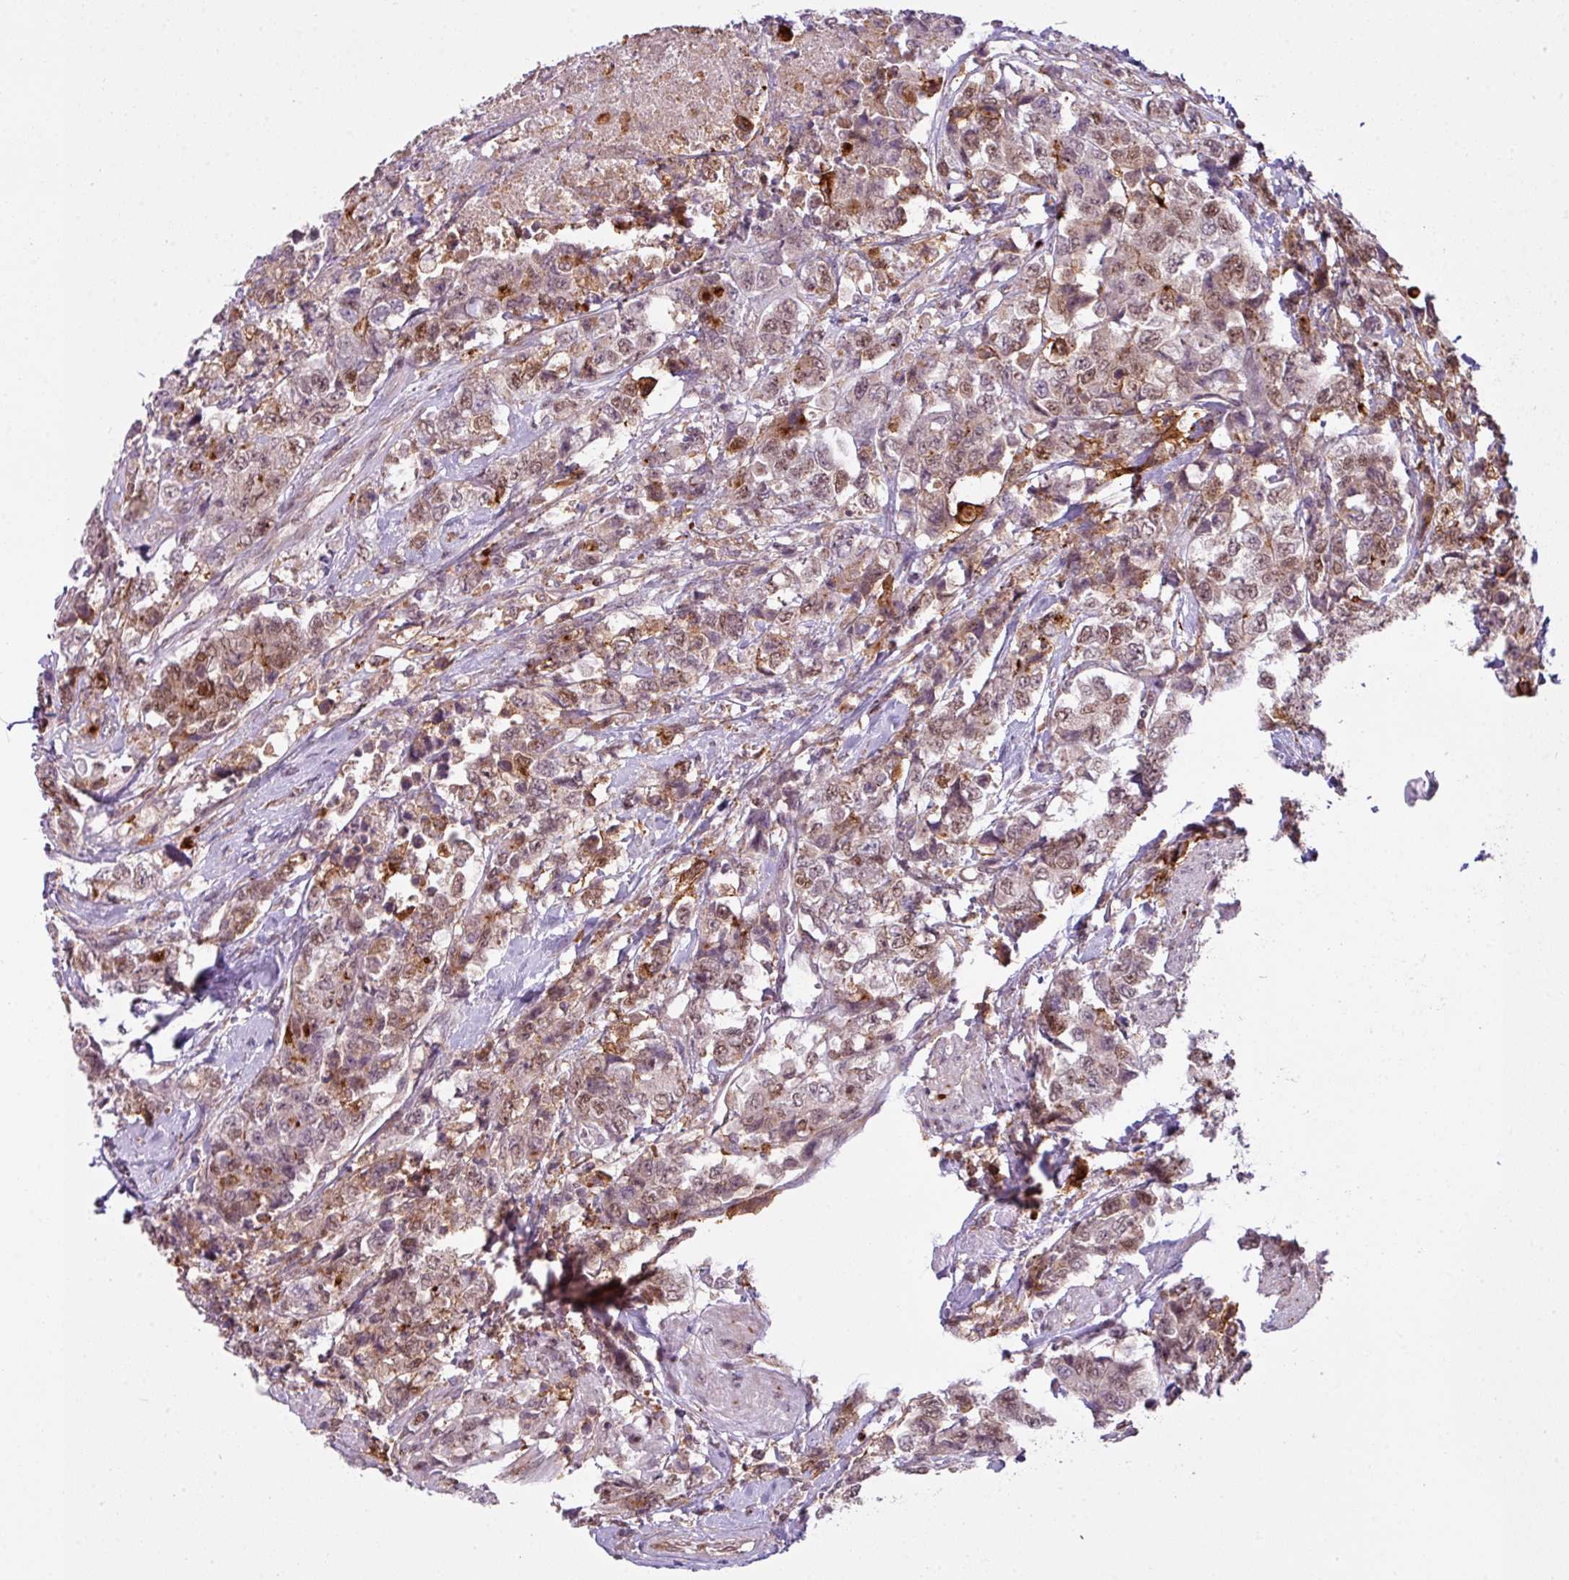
{"staining": {"intensity": "moderate", "quantity": ">75%", "location": "cytoplasmic/membranous,nuclear"}, "tissue": "urothelial cancer", "cell_type": "Tumor cells", "image_type": "cancer", "snomed": [{"axis": "morphology", "description": "Urothelial carcinoma, High grade"}, {"axis": "topography", "description": "Urinary bladder"}], "caption": "Immunohistochemistry (DAB (3,3'-diaminobenzidine)) staining of urothelial cancer exhibits moderate cytoplasmic/membranous and nuclear protein staining in approximately >75% of tumor cells. The protein of interest is shown in brown color, while the nuclei are stained blue.", "gene": "ZC2HC1C", "patient": {"sex": "female", "age": 78}}